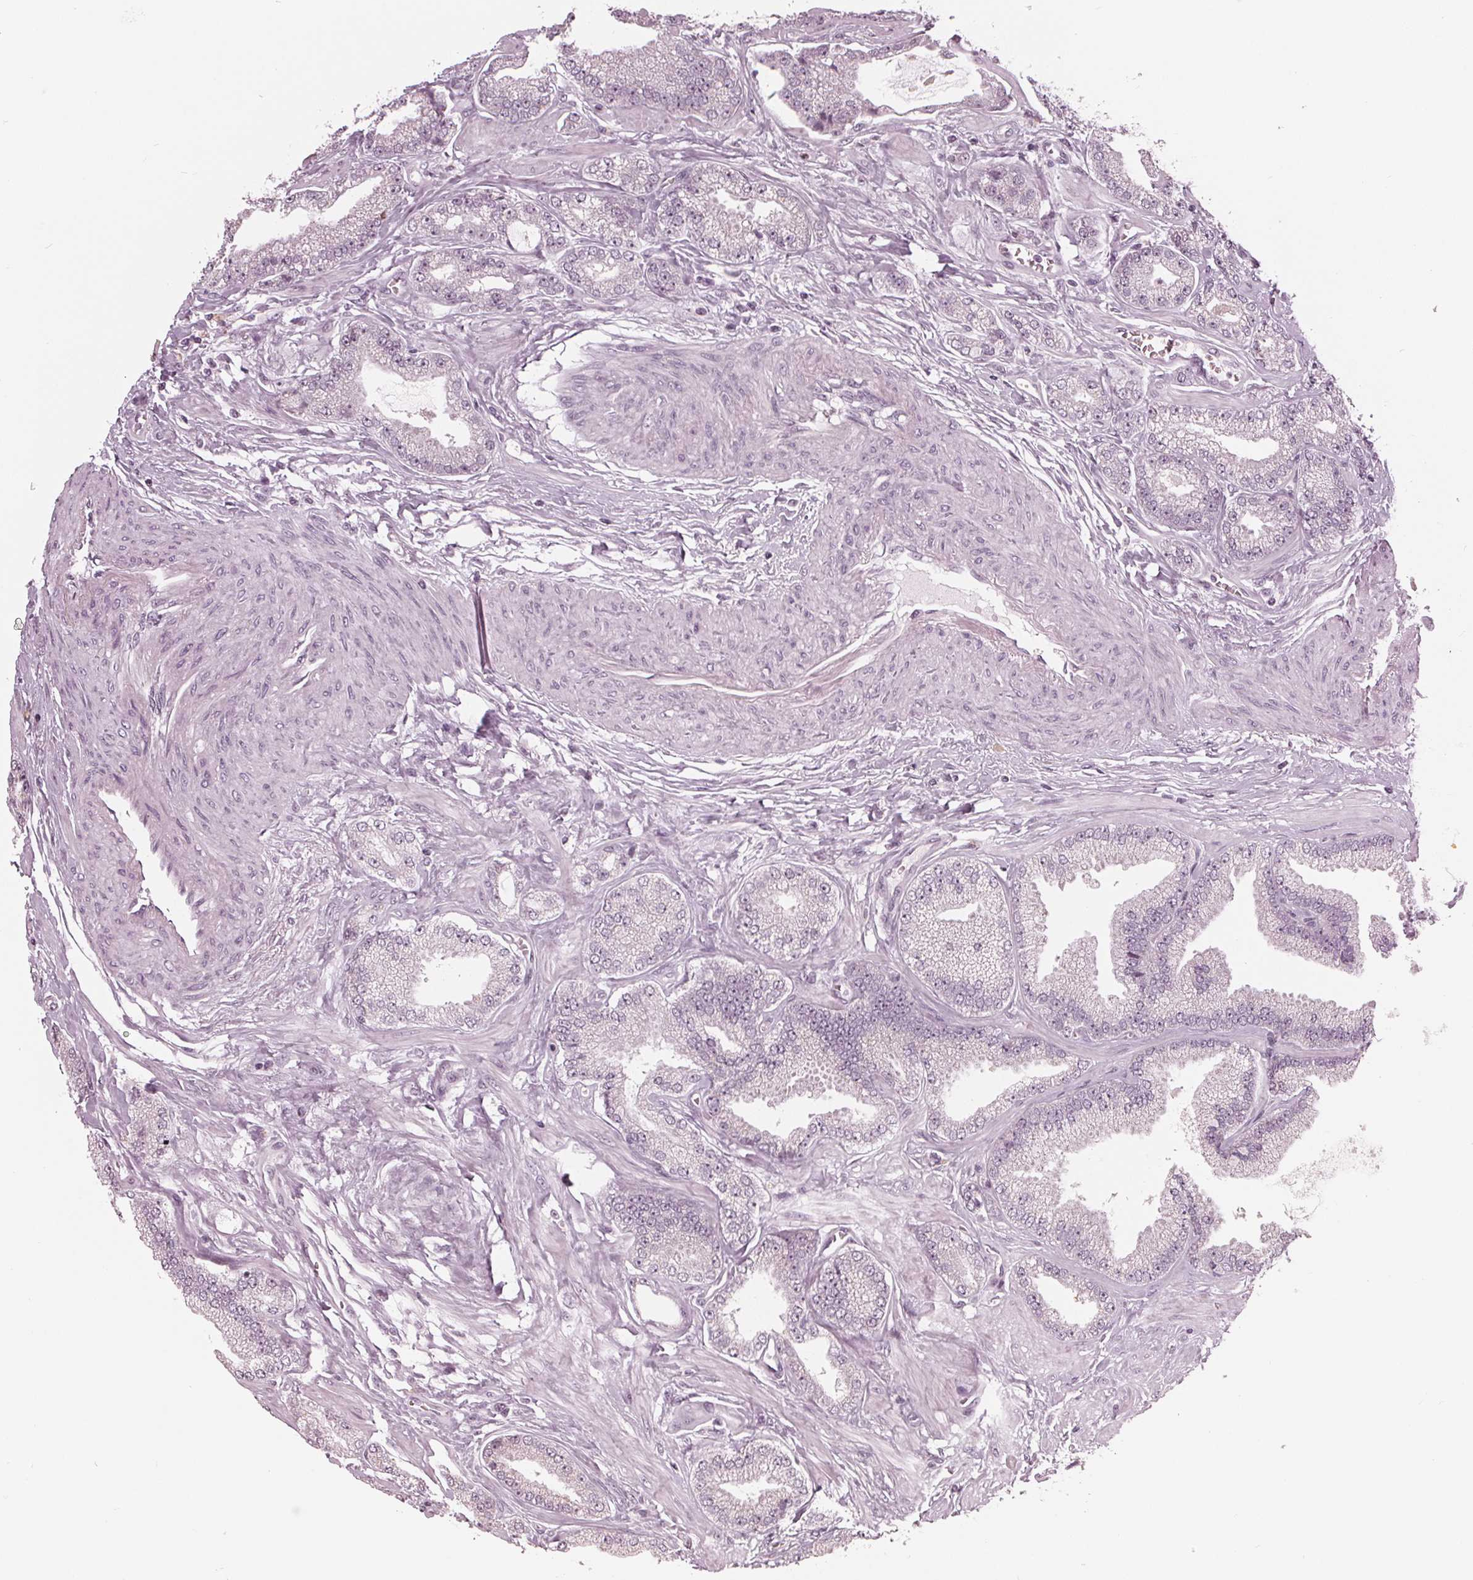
{"staining": {"intensity": "negative", "quantity": "none", "location": "none"}, "tissue": "prostate cancer", "cell_type": "Tumor cells", "image_type": "cancer", "snomed": [{"axis": "morphology", "description": "Adenocarcinoma, Low grade"}, {"axis": "topography", "description": "Prostate"}], "caption": "Image shows no significant protein expression in tumor cells of prostate cancer.", "gene": "ADPRHL1", "patient": {"sex": "male", "age": 55}}